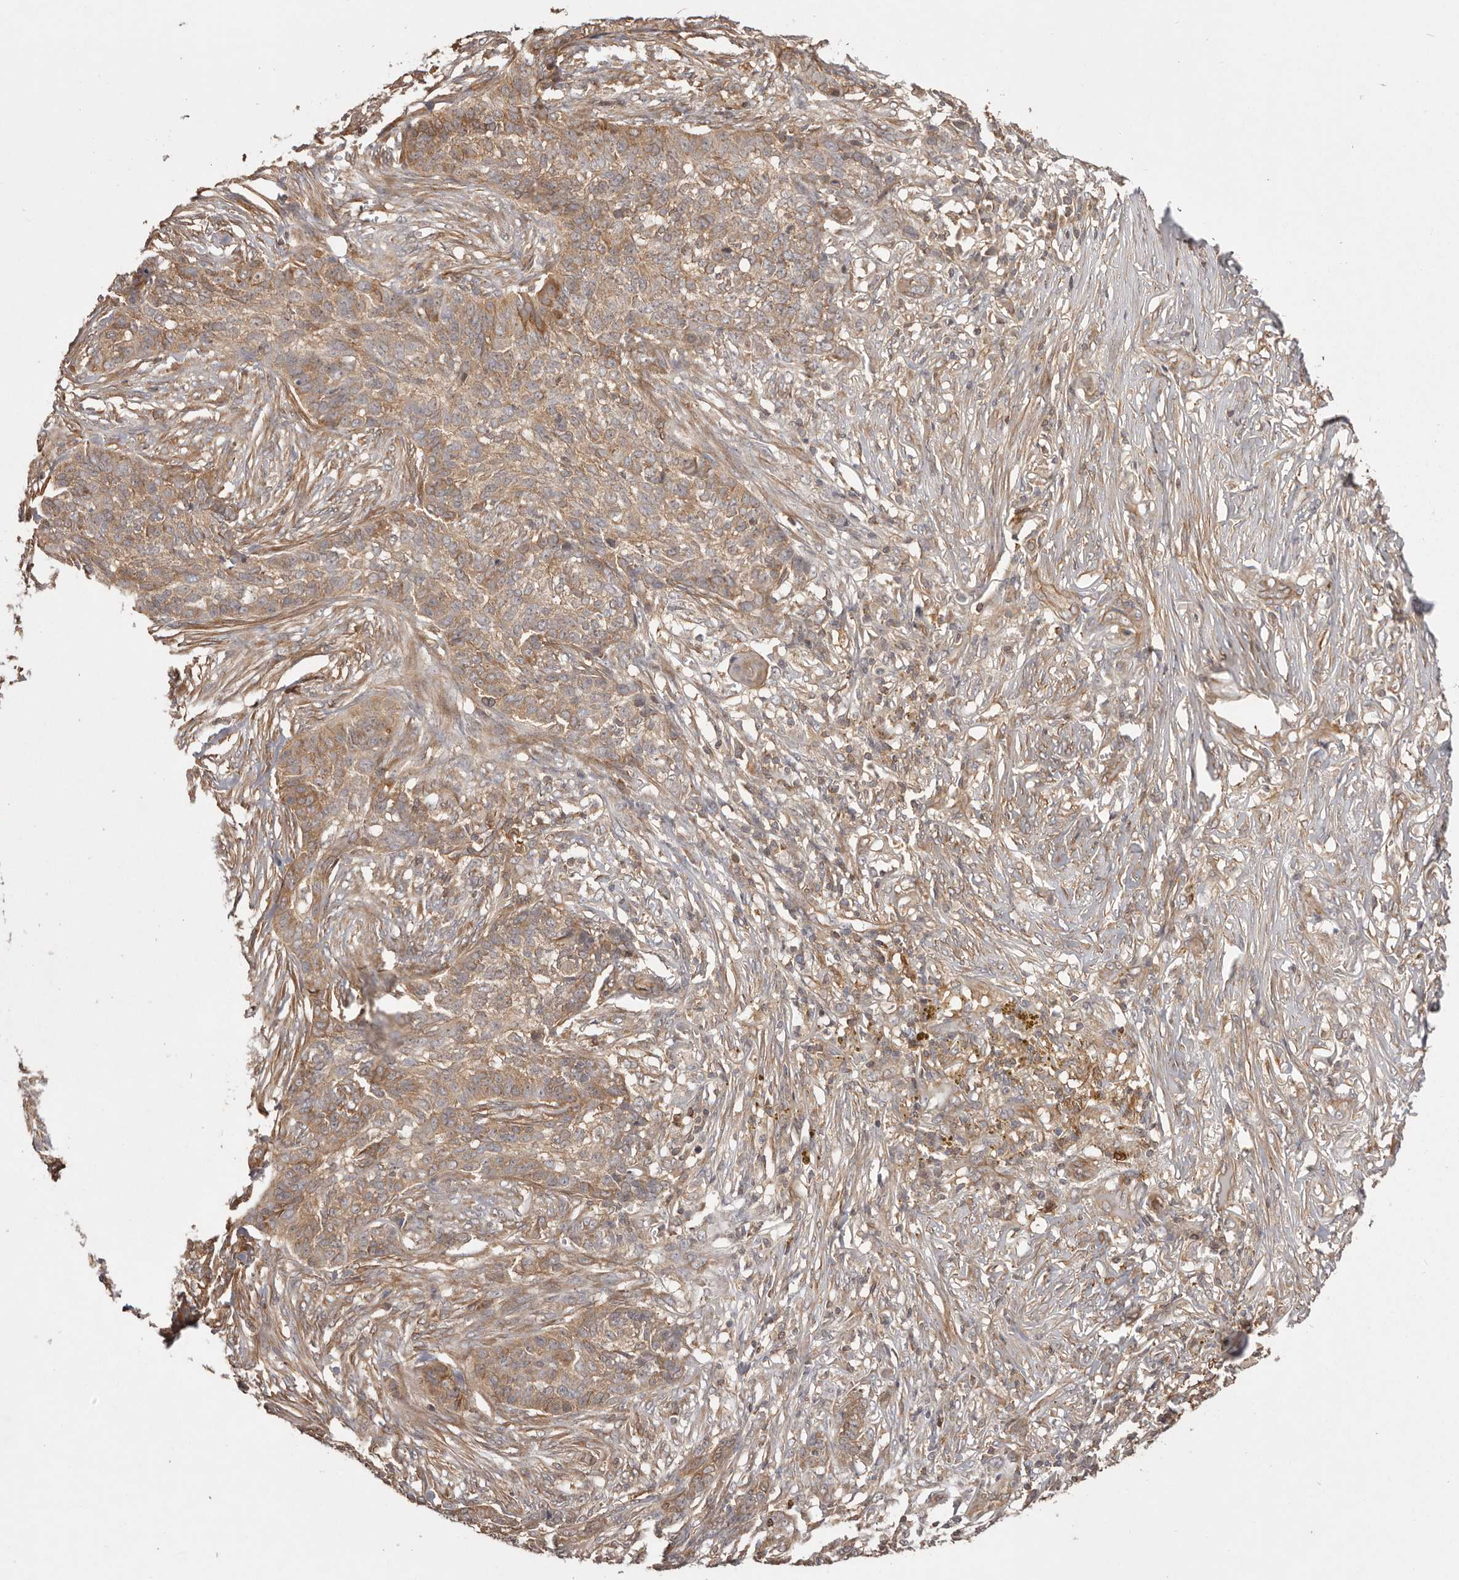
{"staining": {"intensity": "moderate", "quantity": ">75%", "location": "cytoplasmic/membranous"}, "tissue": "skin cancer", "cell_type": "Tumor cells", "image_type": "cancer", "snomed": [{"axis": "morphology", "description": "Basal cell carcinoma"}, {"axis": "topography", "description": "Skin"}], "caption": "Skin cancer stained for a protein reveals moderate cytoplasmic/membranous positivity in tumor cells.", "gene": "NFKBIA", "patient": {"sex": "male", "age": 85}}